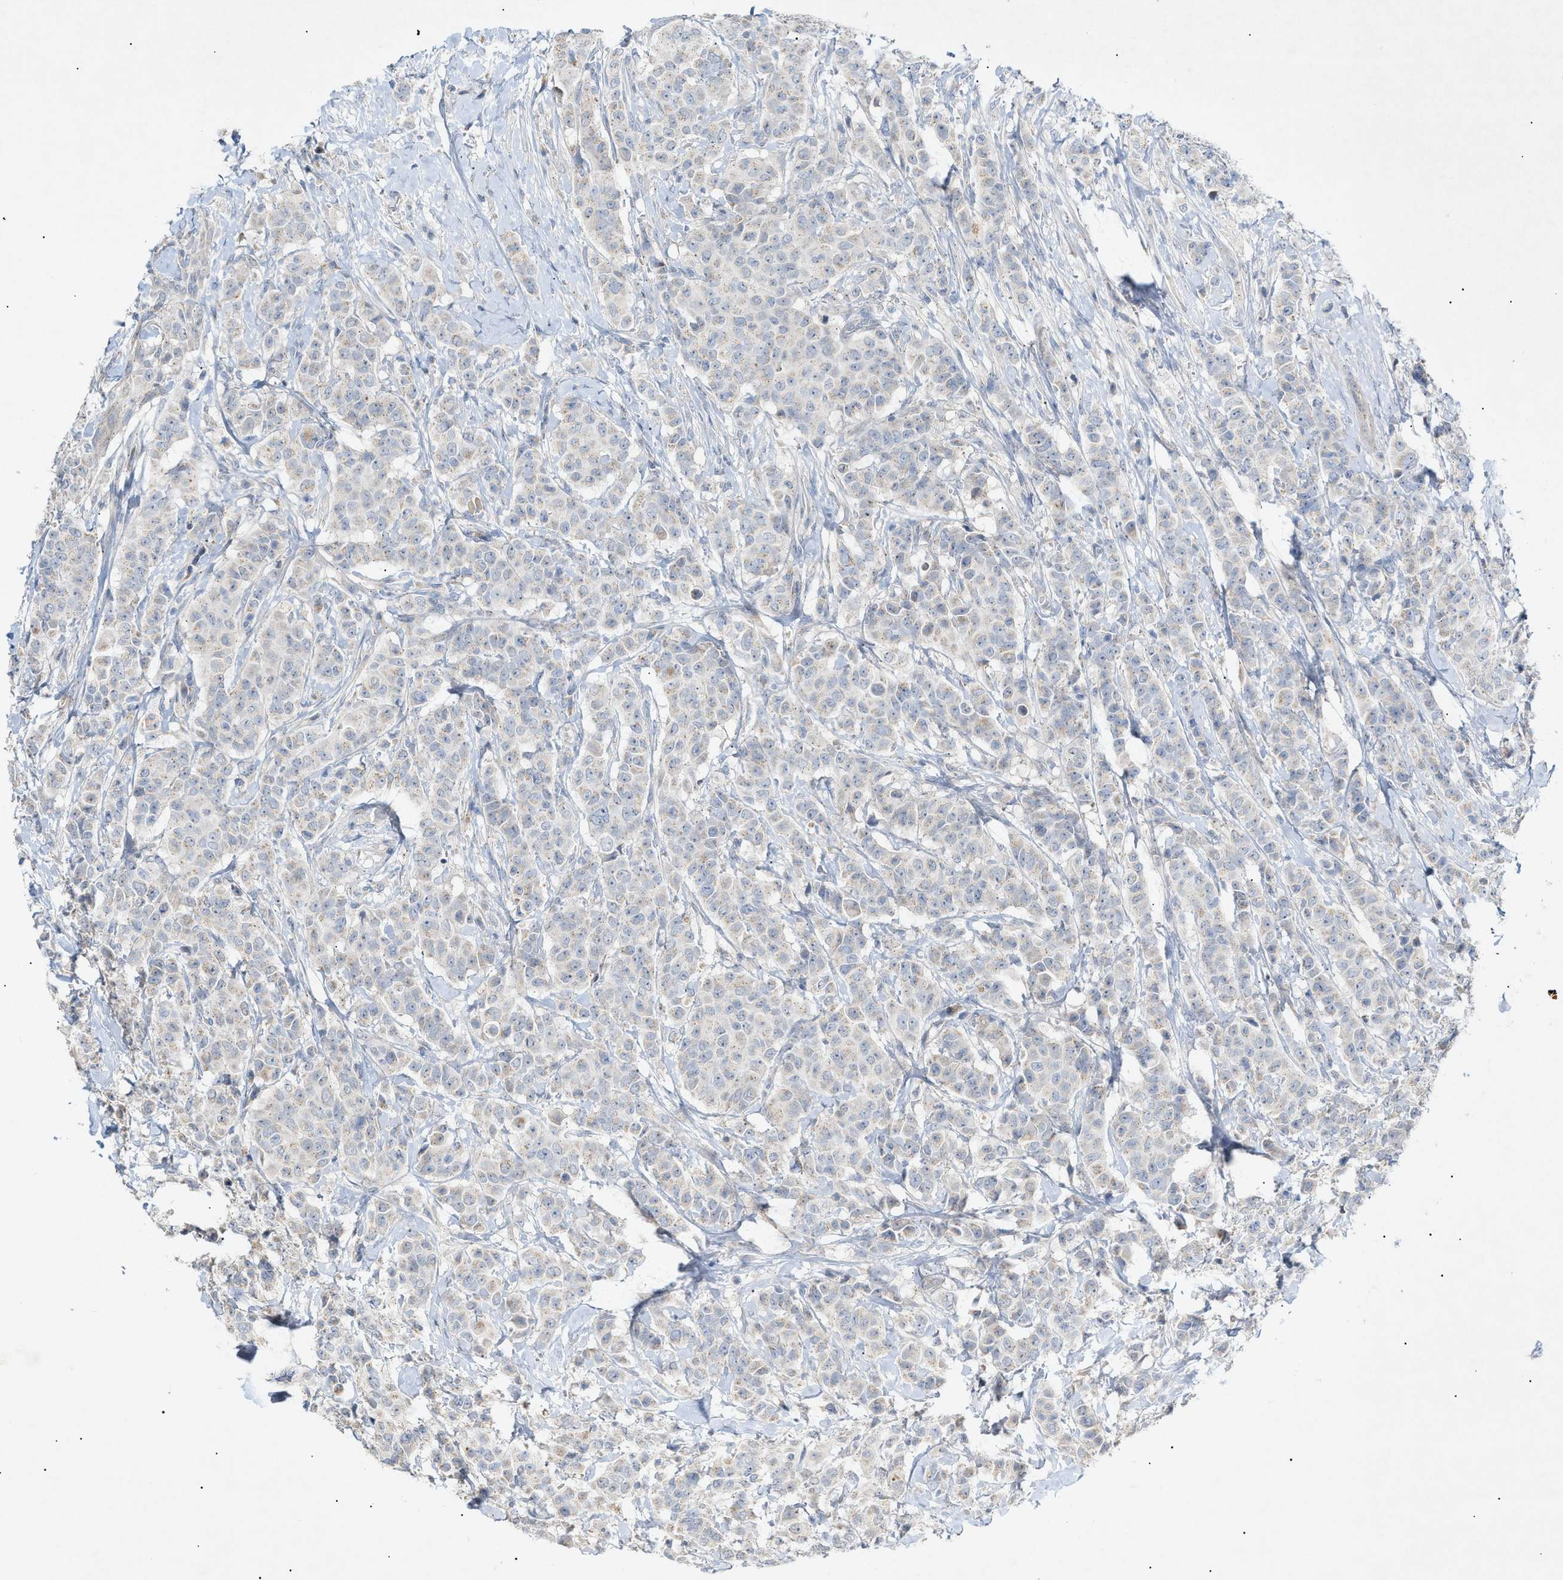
{"staining": {"intensity": "negative", "quantity": "none", "location": "none"}, "tissue": "breast cancer", "cell_type": "Tumor cells", "image_type": "cancer", "snomed": [{"axis": "morphology", "description": "Normal tissue, NOS"}, {"axis": "morphology", "description": "Duct carcinoma"}, {"axis": "topography", "description": "Breast"}], "caption": "DAB (3,3'-diaminobenzidine) immunohistochemical staining of human breast cancer (infiltrating ductal carcinoma) reveals no significant staining in tumor cells.", "gene": "SLC25A31", "patient": {"sex": "female", "age": 40}}